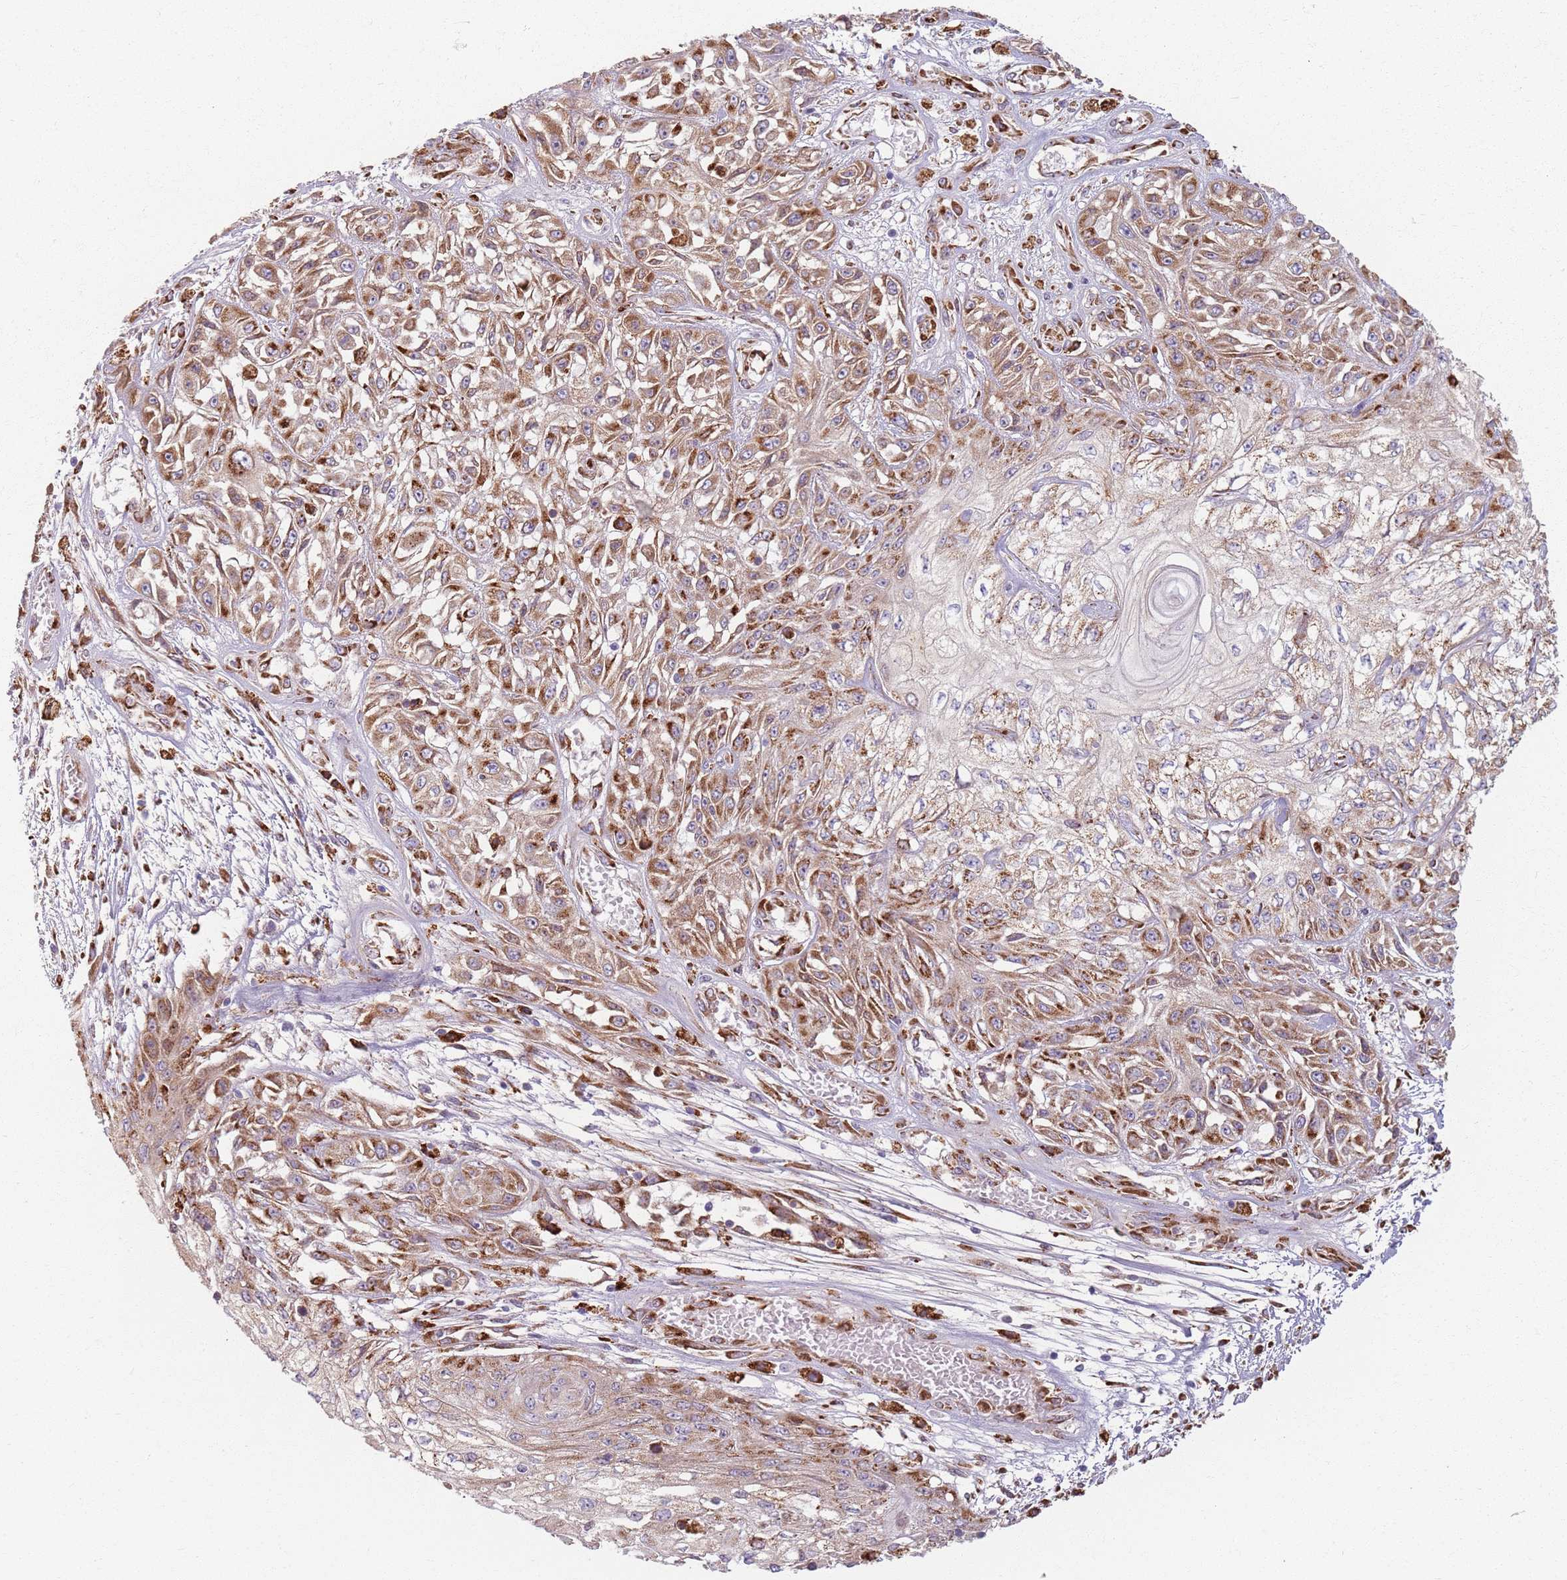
{"staining": {"intensity": "strong", "quantity": ">75%", "location": "cytoplasmic/membranous"}, "tissue": "skin cancer", "cell_type": "Tumor cells", "image_type": "cancer", "snomed": [{"axis": "morphology", "description": "Squamous cell carcinoma, NOS"}, {"axis": "morphology", "description": "Squamous cell carcinoma, metastatic, NOS"}, {"axis": "topography", "description": "Skin"}, {"axis": "topography", "description": "Lymph node"}], "caption": "Strong cytoplasmic/membranous protein expression is appreciated in about >75% of tumor cells in squamous cell carcinoma (skin). The staining was performed using DAB to visualize the protein expression in brown, while the nuclei were stained in blue with hematoxylin (Magnification: 20x).", "gene": "COLGALT1", "patient": {"sex": "male", "age": 75}}